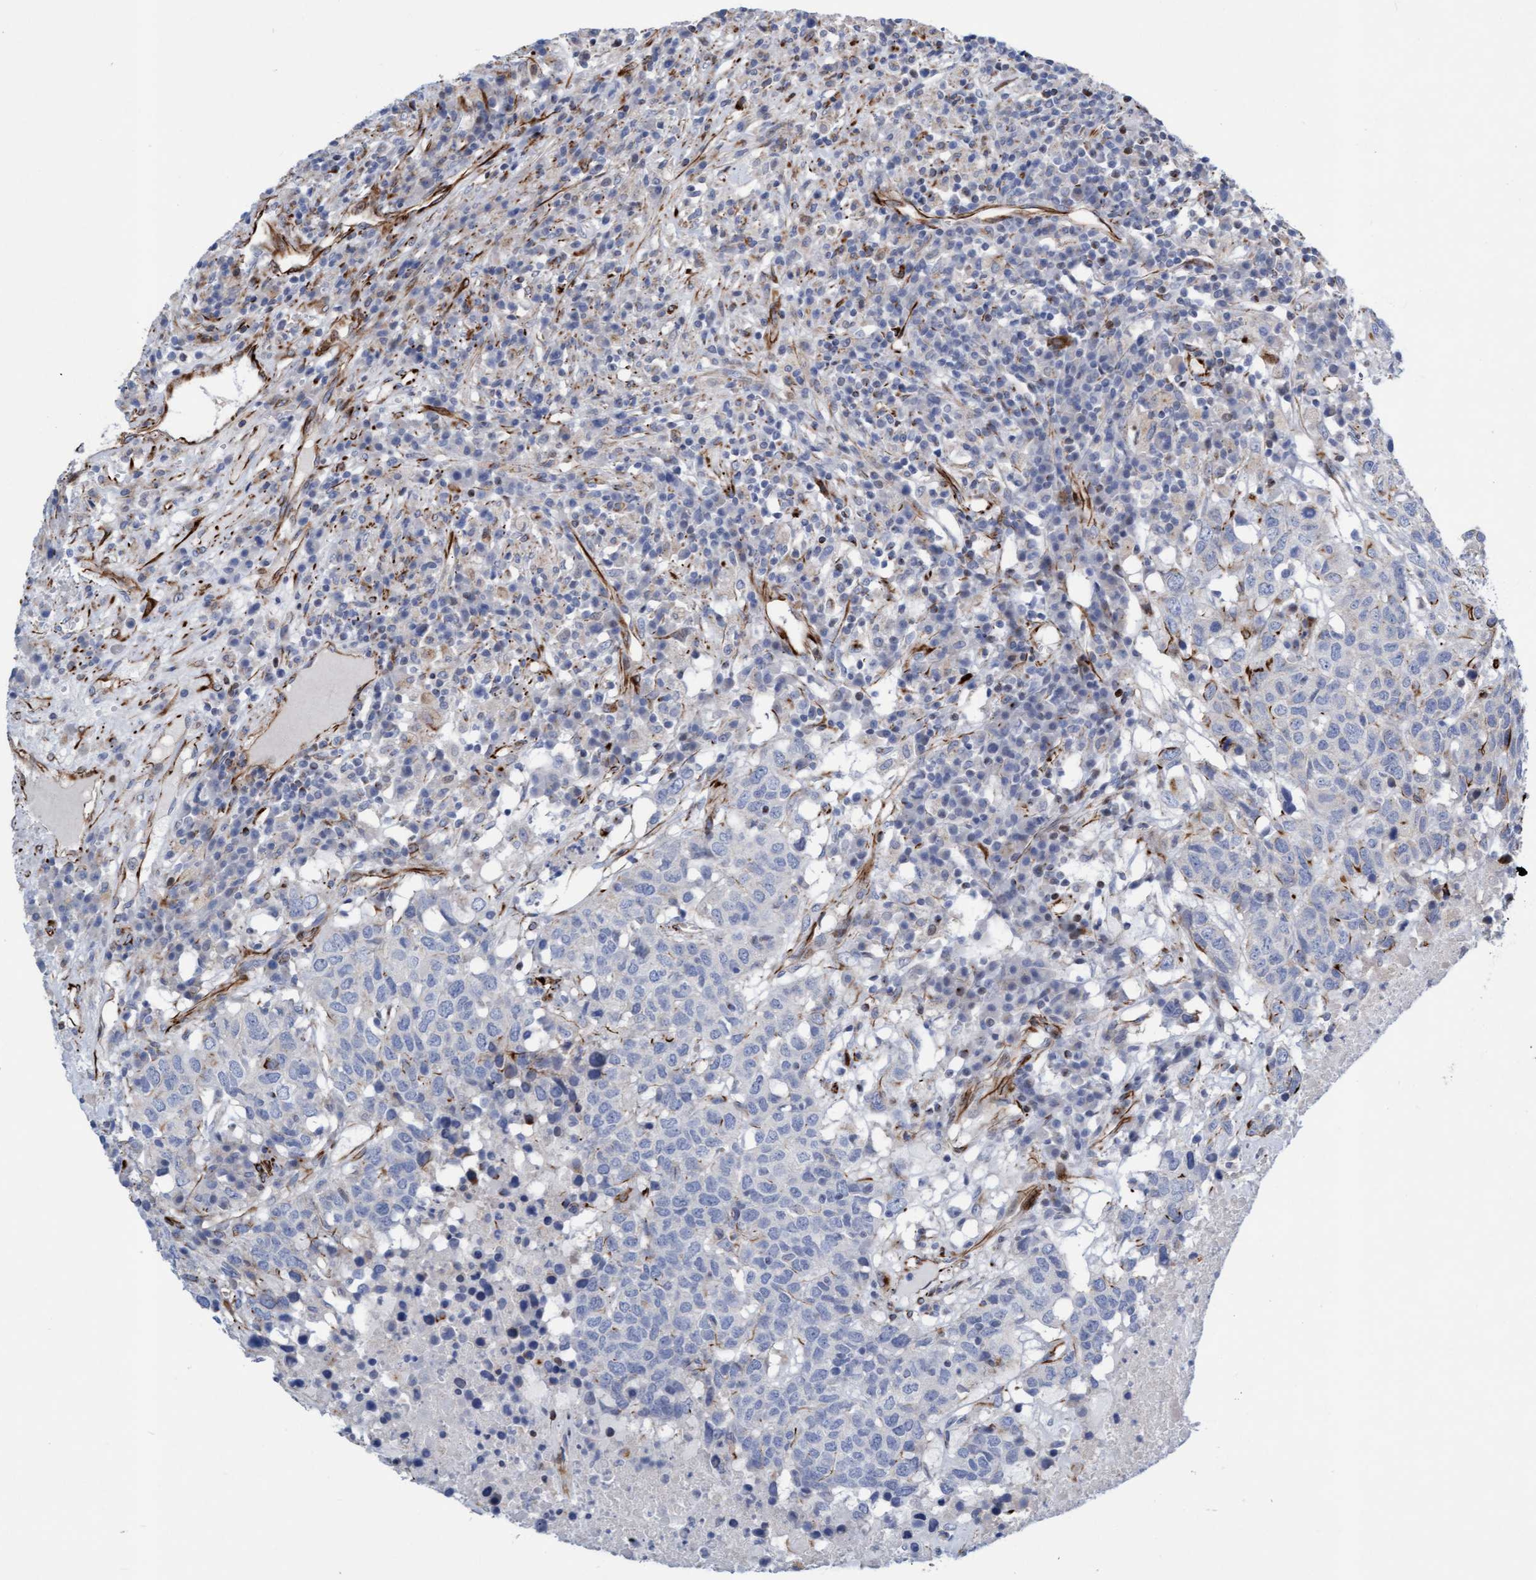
{"staining": {"intensity": "negative", "quantity": "none", "location": "none"}, "tissue": "head and neck cancer", "cell_type": "Tumor cells", "image_type": "cancer", "snomed": [{"axis": "morphology", "description": "Squamous cell carcinoma, NOS"}, {"axis": "topography", "description": "Head-Neck"}], "caption": "Immunohistochemical staining of human head and neck squamous cell carcinoma demonstrates no significant positivity in tumor cells.", "gene": "POLG2", "patient": {"sex": "male", "age": 66}}